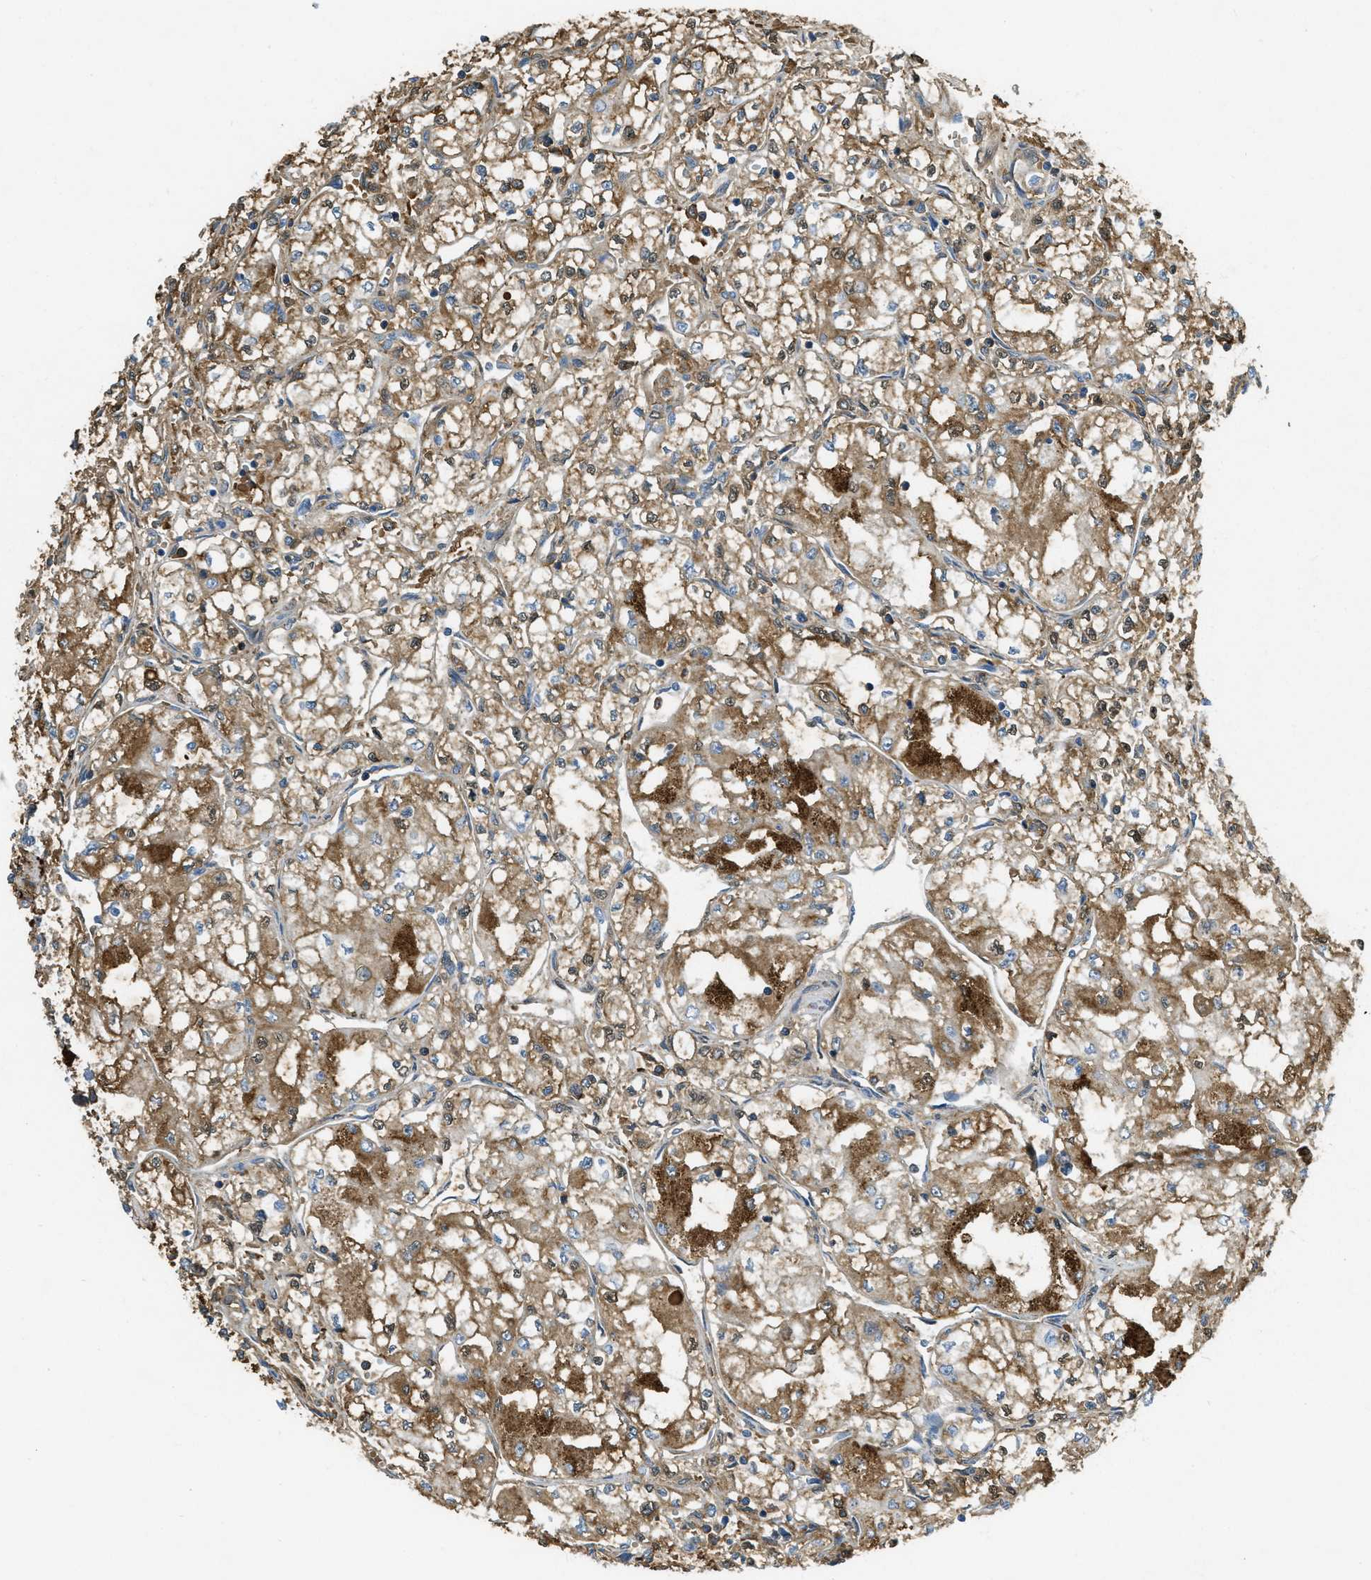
{"staining": {"intensity": "moderate", "quantity": ">75%", "location": "cytoplasmic/membranous"}, "tissue": "renal cancer", "cell_type": "Tumor cells", "image_type": "cancer", "snomed": [{"axis": "morphology", "description": "Normal tissue, NOS"}, {"axis": "morphology", "description": "Adenocarcinoma, NOS"}, {"axis": "topography", "description": "Kidney"}], "caption": "The image exhibits a brown stain indicating the presence of a protein in the cytoplasmic/membranous of tumor cells in renal cancer.", "gene": "PRTN3", "patient": {"sex": "male", "age": 59}}